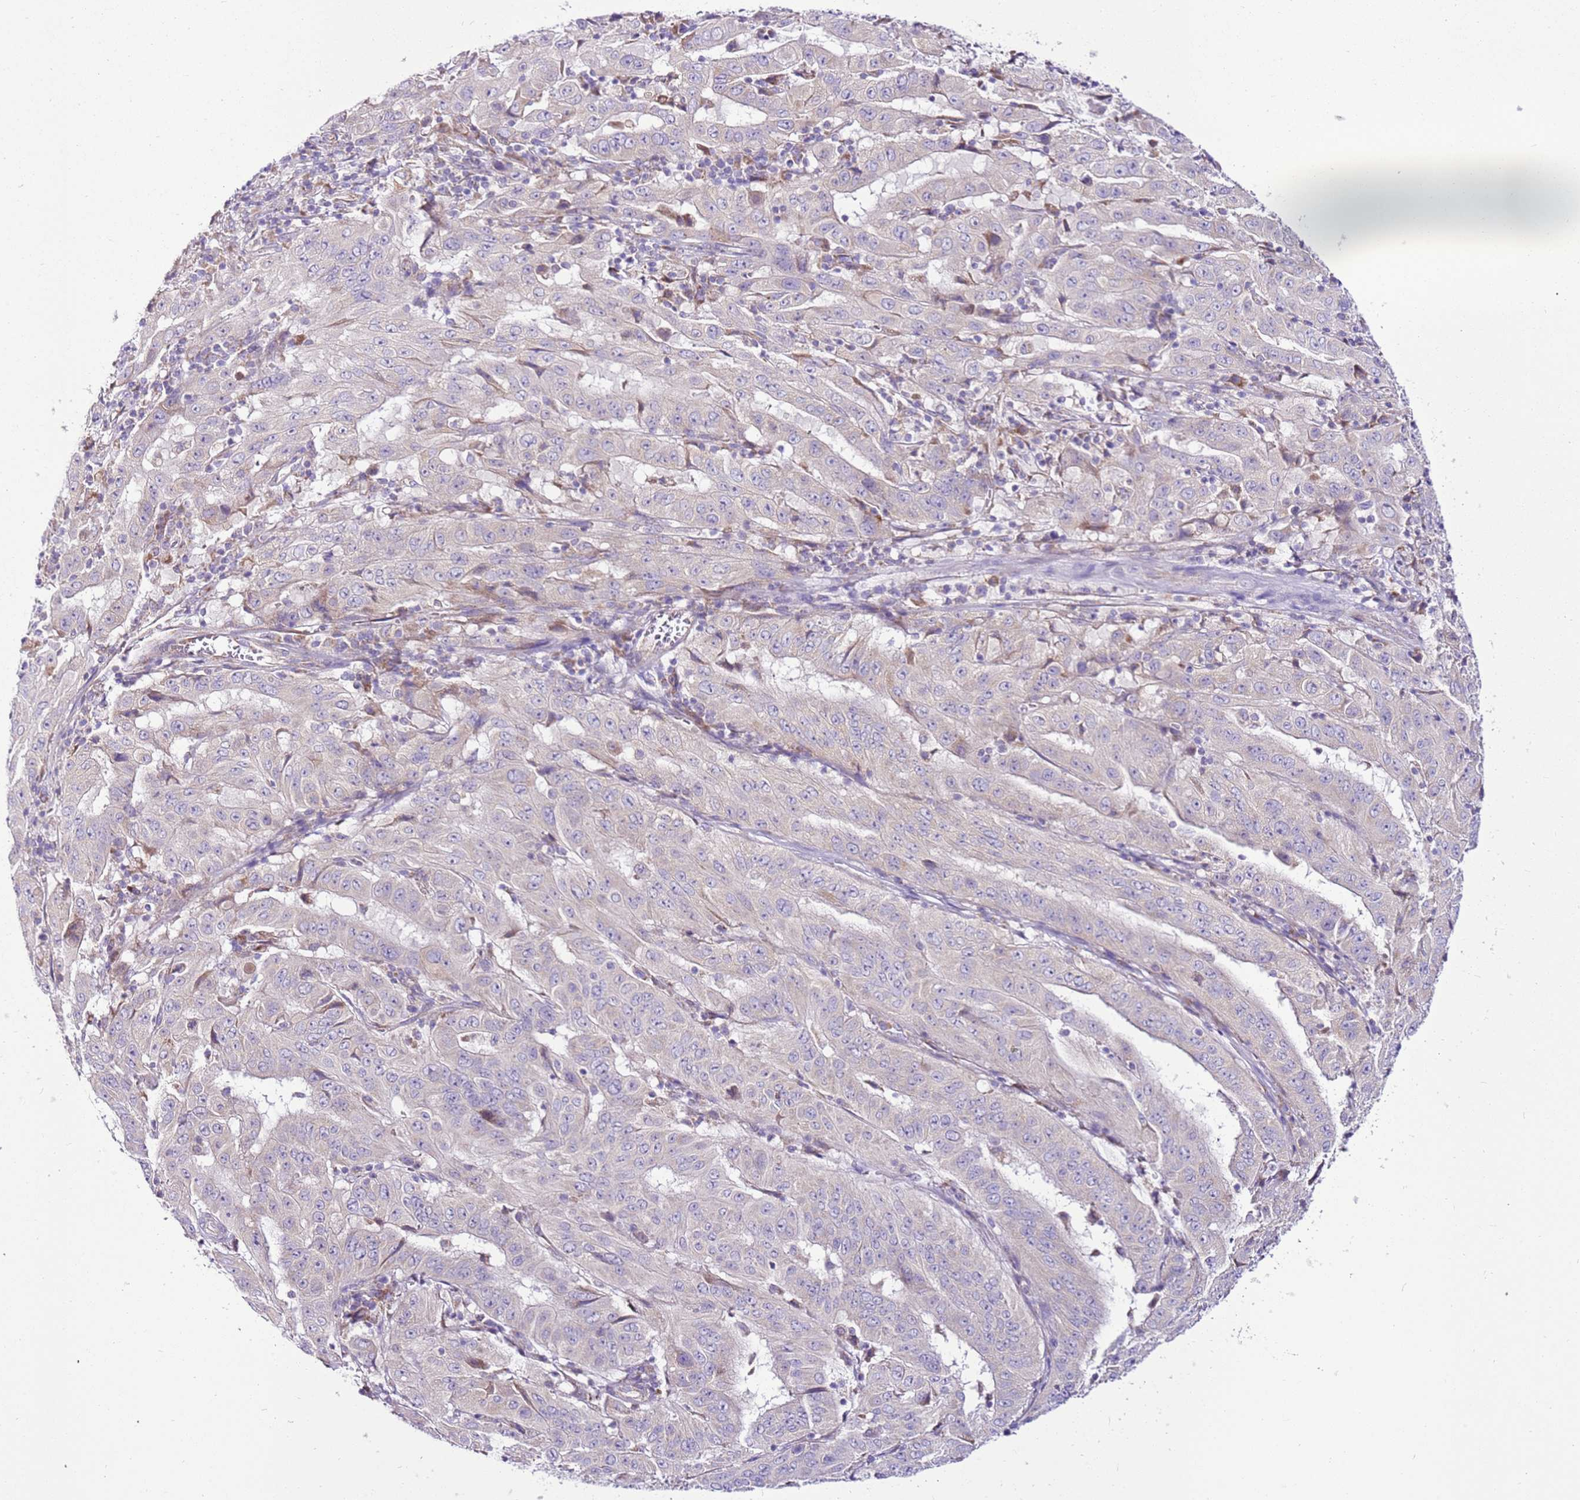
{"staining": {"intensity": "weak", "quantity": "<25%", "location": "cytoplasmic/membranous"}, "tissue": "pancreatic cancer", "cell_type": "Tumor cells", "image_type": "cancer", "snomed": [{"axis": "morphology", "description": "Adenocarcinoma, NOS"}, {"axis": "topography", "description": "Pancreas"}], "caption": "DAB (3,3'-diaminobenzidine) immunohistochemical staining of pancreatic adenocarcinoma demonstrates no significant expression in tumor cells.", "gene": "MRPL36", "patient": {"sex": "male", "age": 63}}